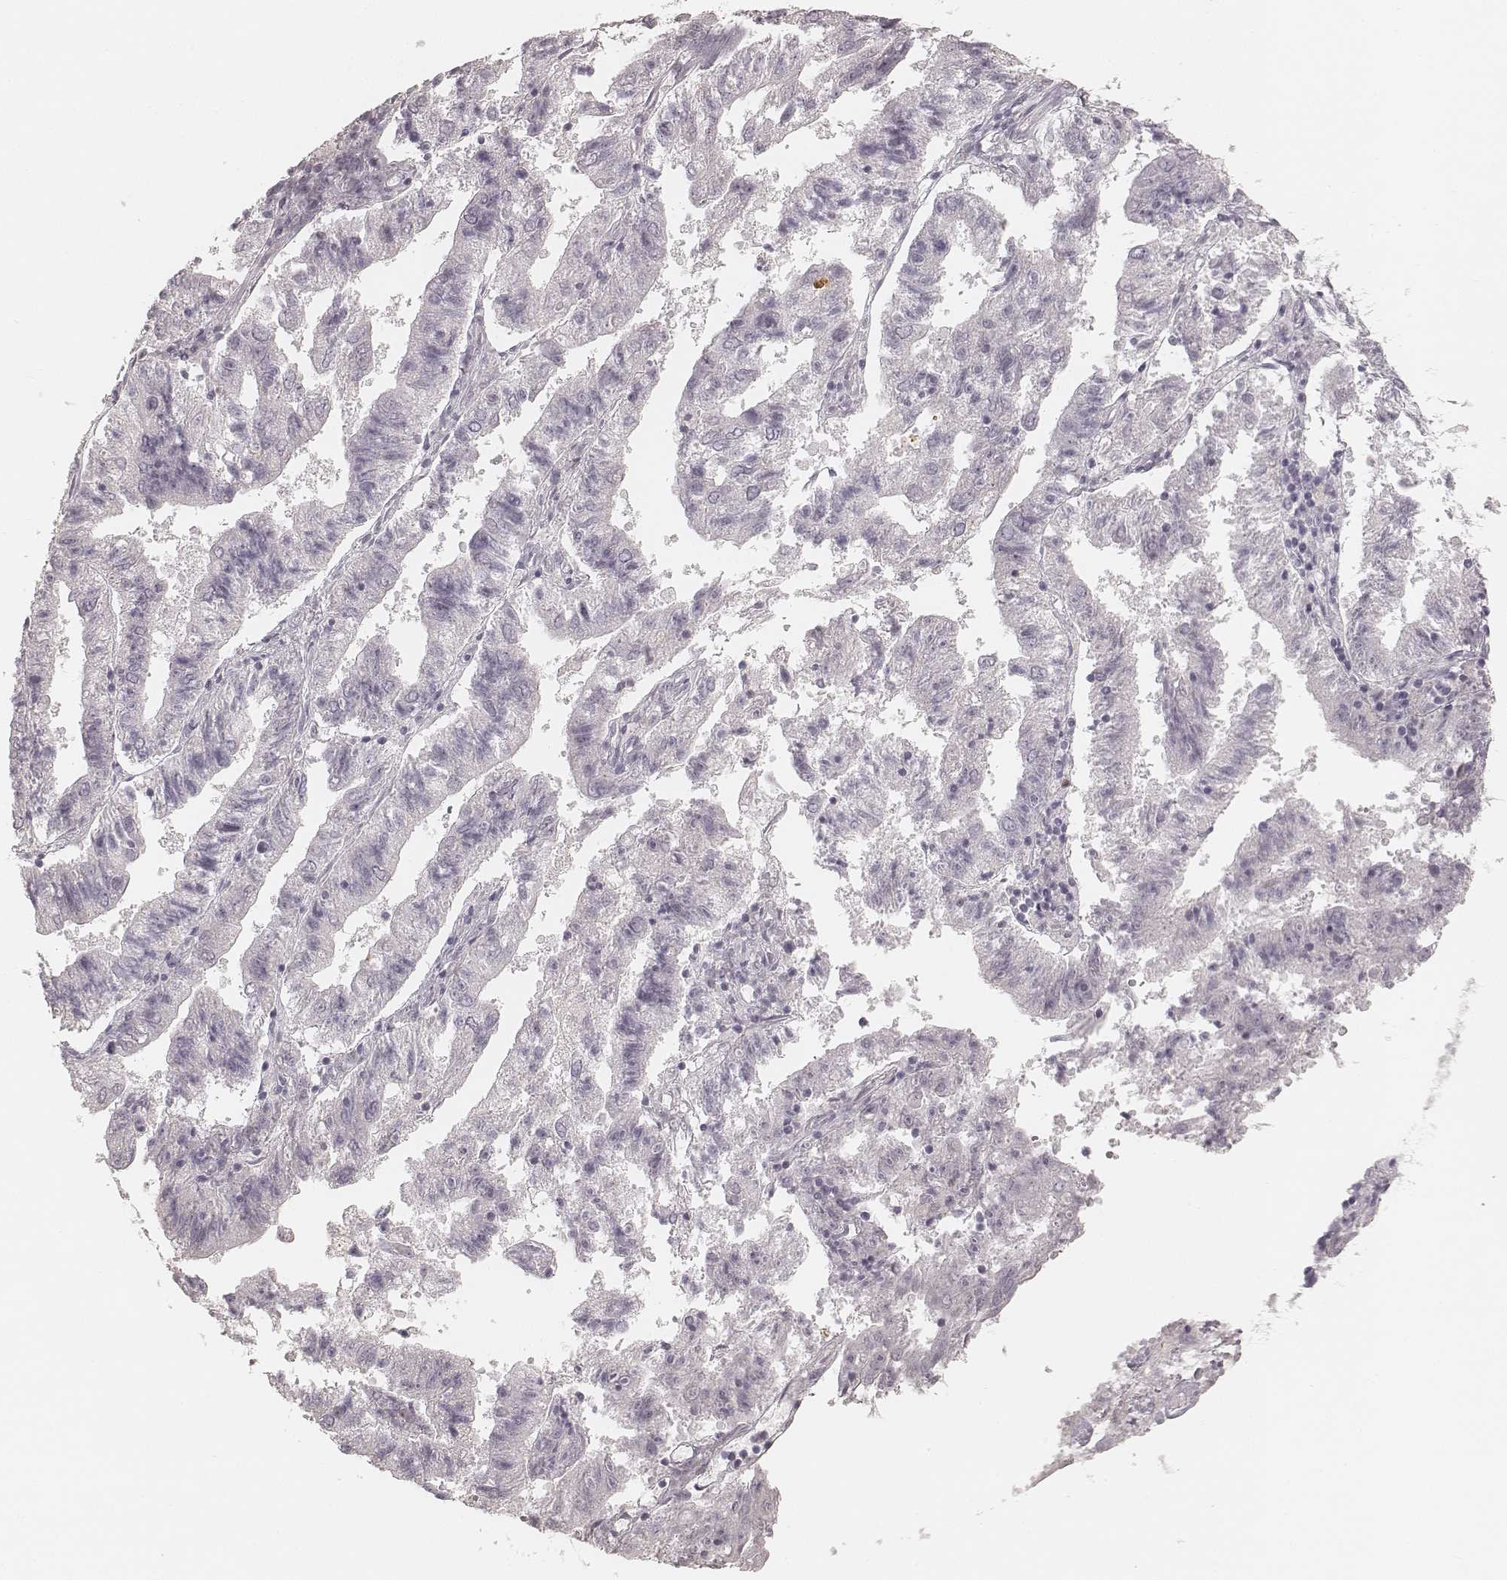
{"staining": {"intensity": "negative", "quantity": "none", "location": "none"}, "tissue": "endometrial cancer", "cell_type": "Tumor cells", "image_type": "cancer", "snomed": [{"axis": "morphology", "description": "Adenocarcinoma, NOS"}, {"axis": "topography", "description": "Endometrium"}], "caption": "Tumor cells show no significant protein expression in endometrial cancer (adenocarcinoma). (DAB IHC visualized using brightfield microscopy, high magnification).", "gene": "TEX37", "patient": {"sex": "female", "age": 82}}